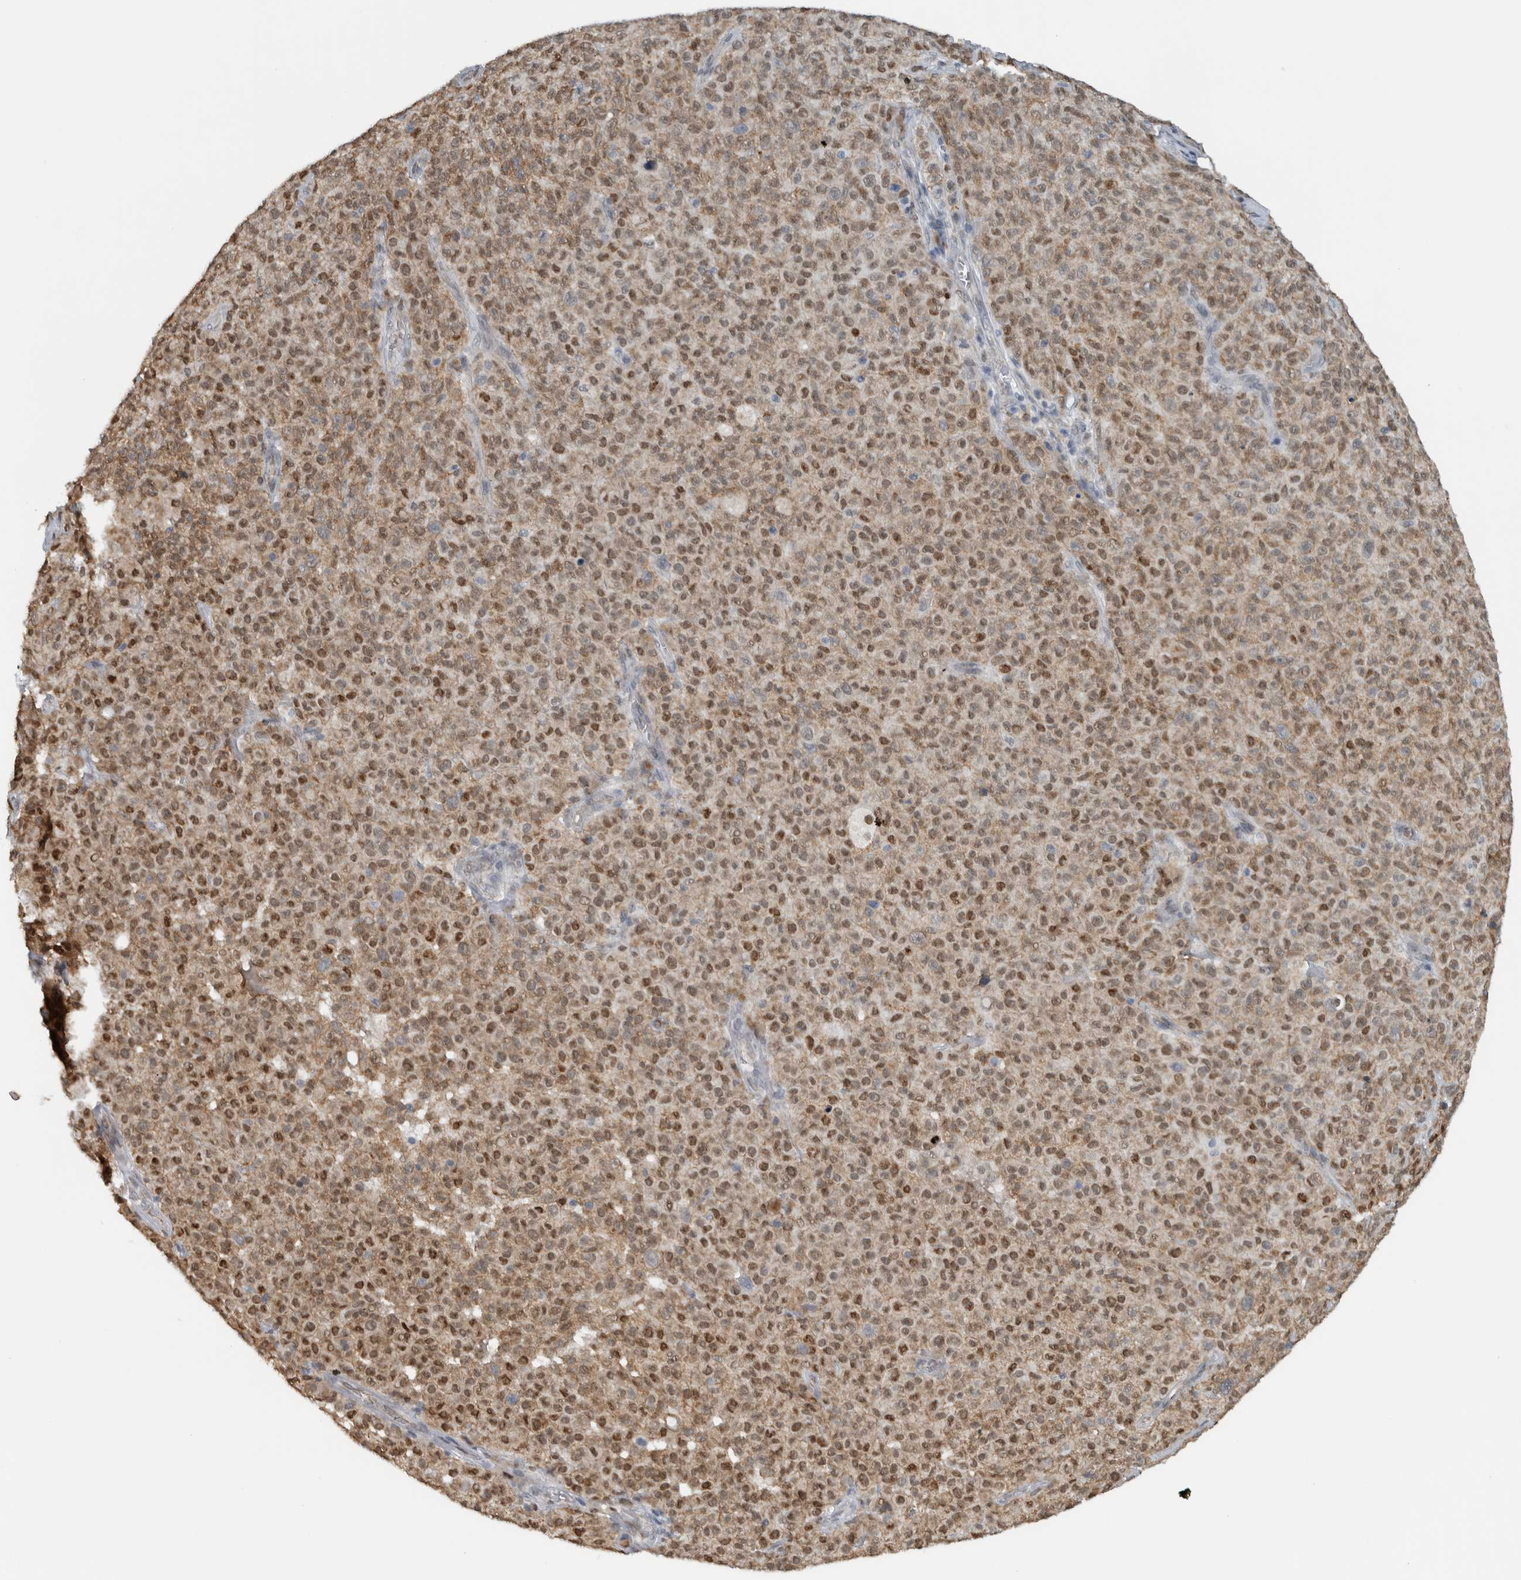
{"staining": {"intensity": "moderate", "quantity": ">75%", "location": "cytoplasmic/membranous,nuclear"}, "tissue": "melanoma", "cell_type": "Tumor cells", "image_type": "cancer", "snomed": [{"axis": "morphology", "description": "Malignant melanoma, NOS"}, {"axis": "topography", "description": "Skin"}], "caption": "The immunohistochemical stain shows moderate cytoplasmic/membranous and nuclear staining in tumor cells of melanoma tissue. (Brightfield microscopy of DAB IHC at high magnification).", "gene": "ADPRM", "patient": {"sex": "female", "age": 82}}